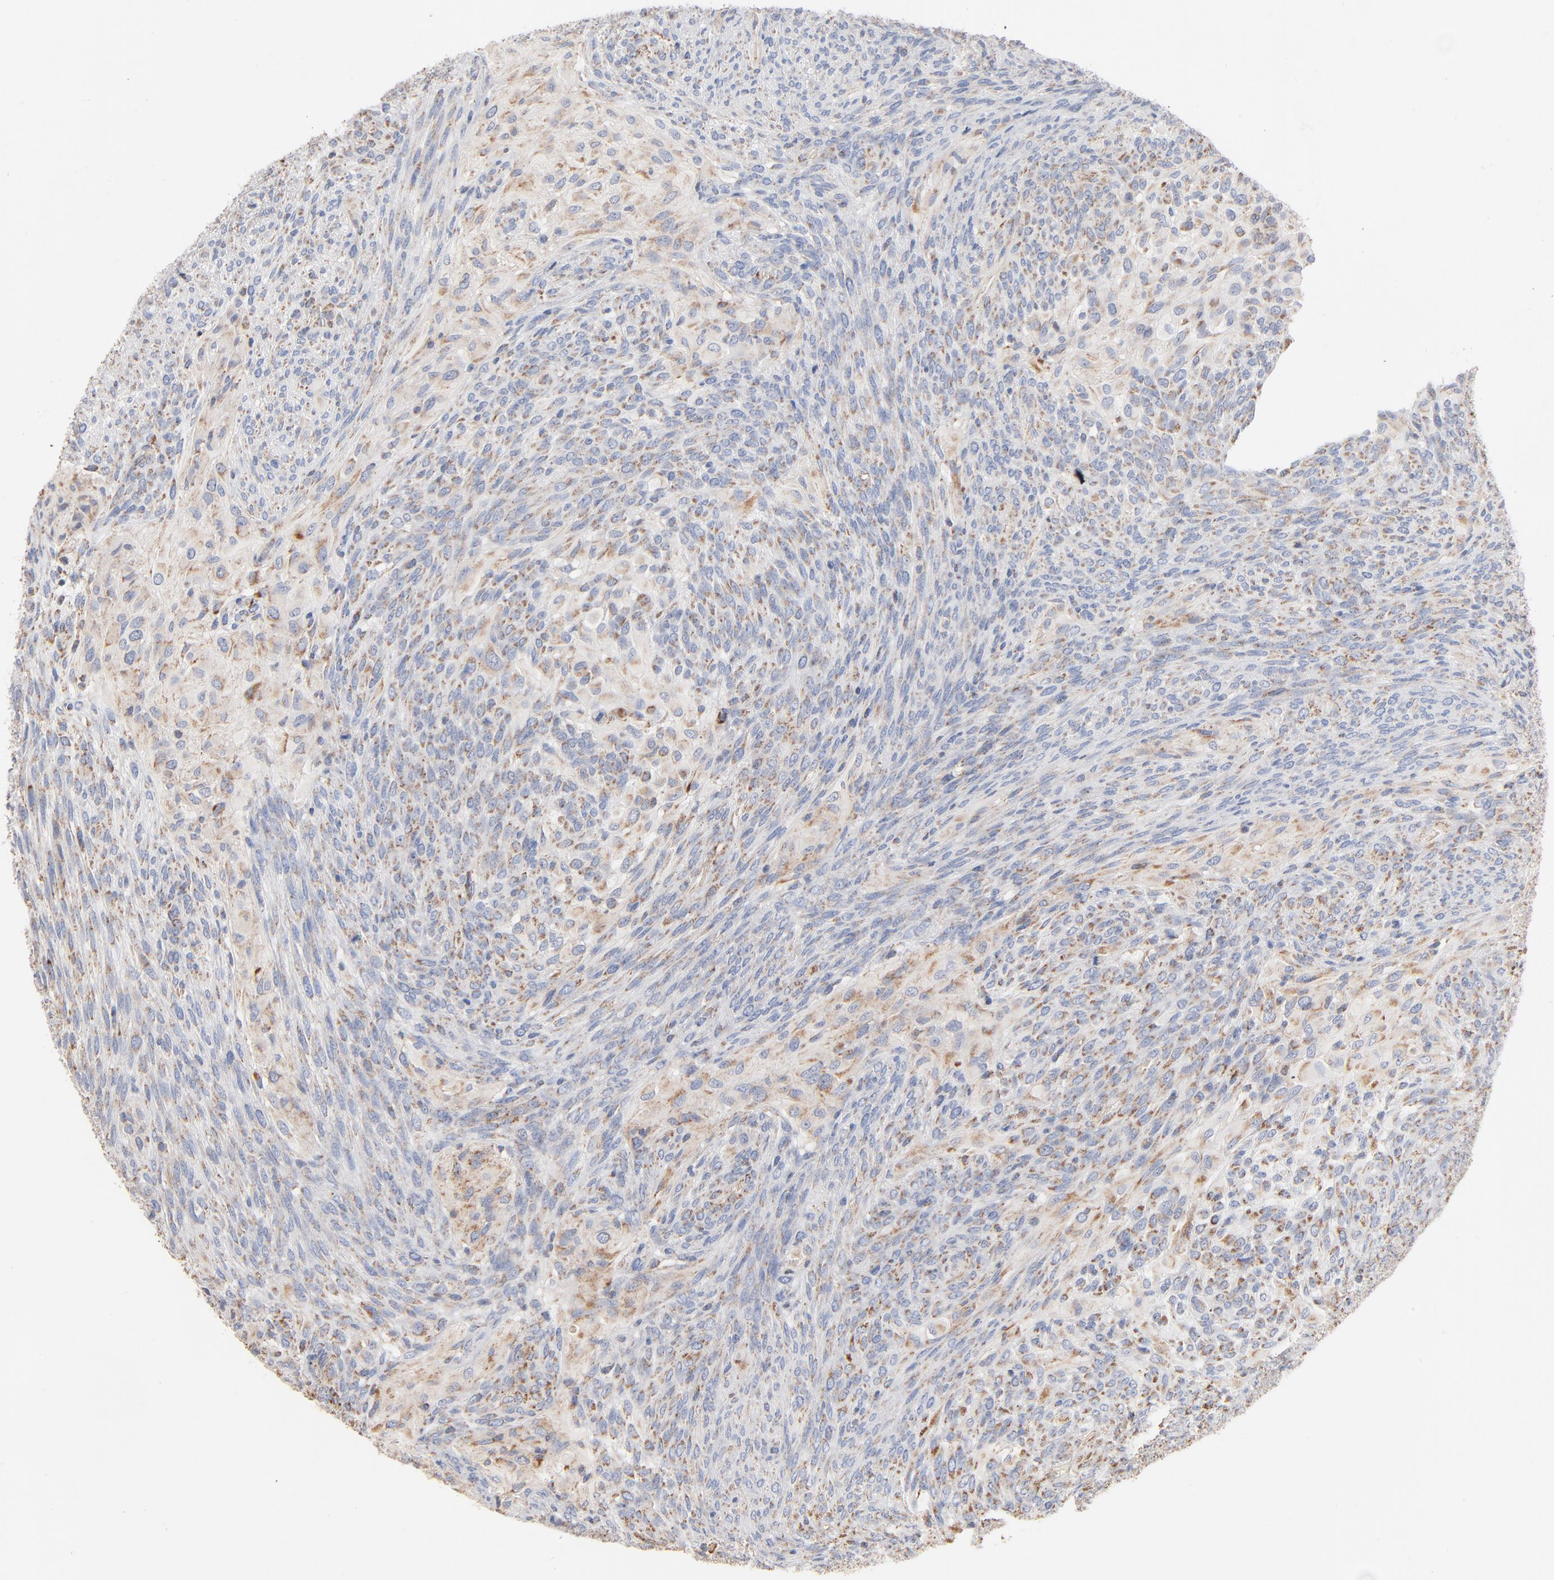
{"staining": {"intensity": "moderate", "quantity": ">75%", "location": "cytoplasmic/membranous"}, "tissue": "glioma", "cell_type": "Tumor cells", "image_type": "cancer", "snomed": [{"axis": "morphology", "description": "Glioma, malignant, High grade"}, {"axis": "topography", "description": "Cerebral cortex"}], "caption": "Moderate cytoplasmic/membranous expression for a protein is present in approximately >75% of tumor cells of high-grade glioma (malignant) using immunohistochemistry (IHC).", "gene": "UQCRC1", "patient": {"sex": "female", "age": 55}}